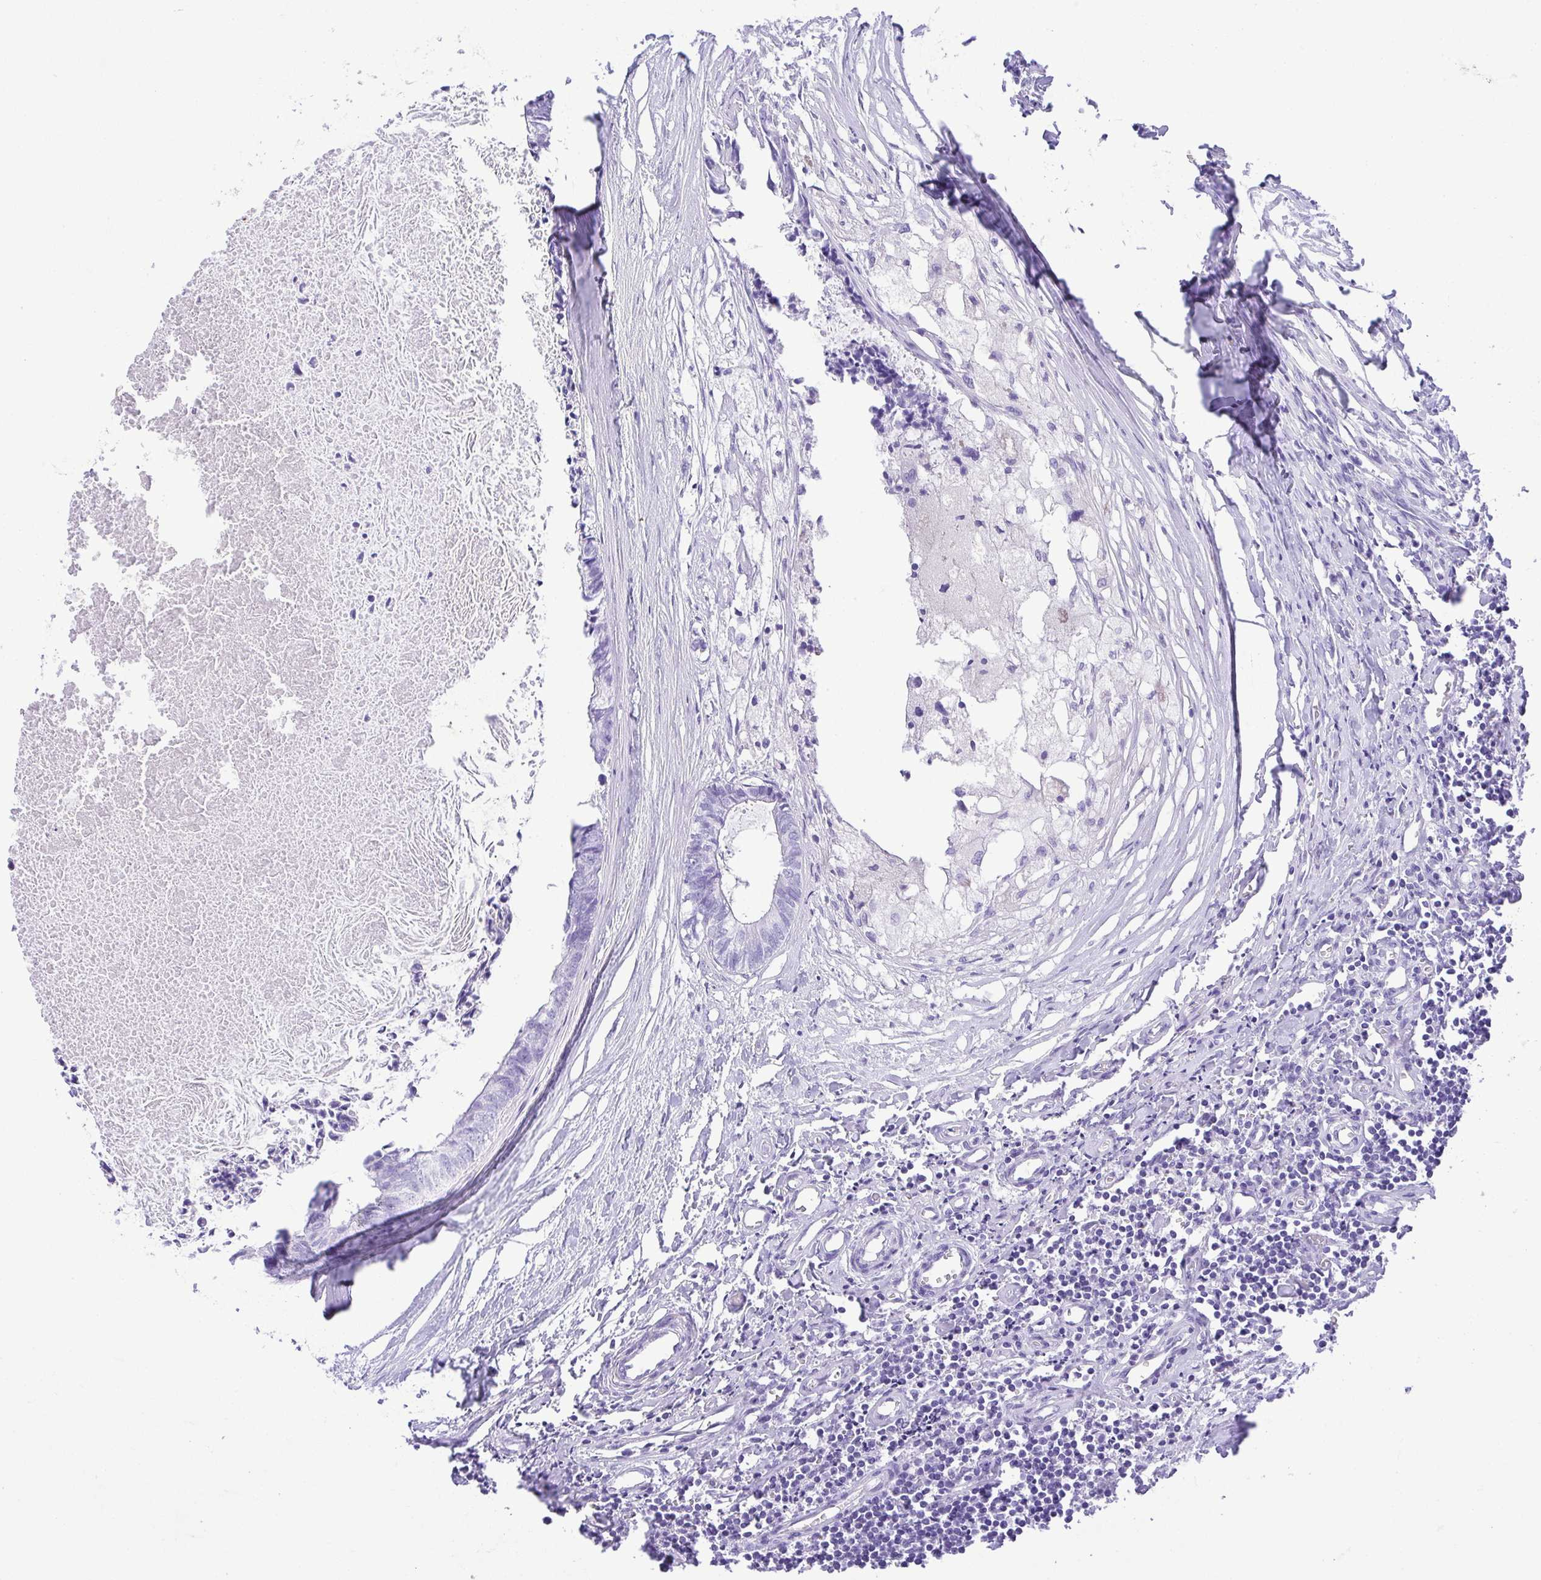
{"staining": {"intensity": "negative", "quantity": "none", "location": "none"}, "tissue": "colorectal cancer", "cell_type": "Tumor cells", "image_type": "cancer", "snomed": [{"axis": "morphology", "description": "Adenocarcinoma, NOS"}, {"axis": "topography", "description": "Colon"}, {"axis": "topography", "description": "Rectum"}], "caption": "Immunohistochemical staining of human adenocarcinoma (colorectal) shows no significant expression in tumor cells.", "gene": "CDSN", "patient": {"sex": "male", "age": 57}}